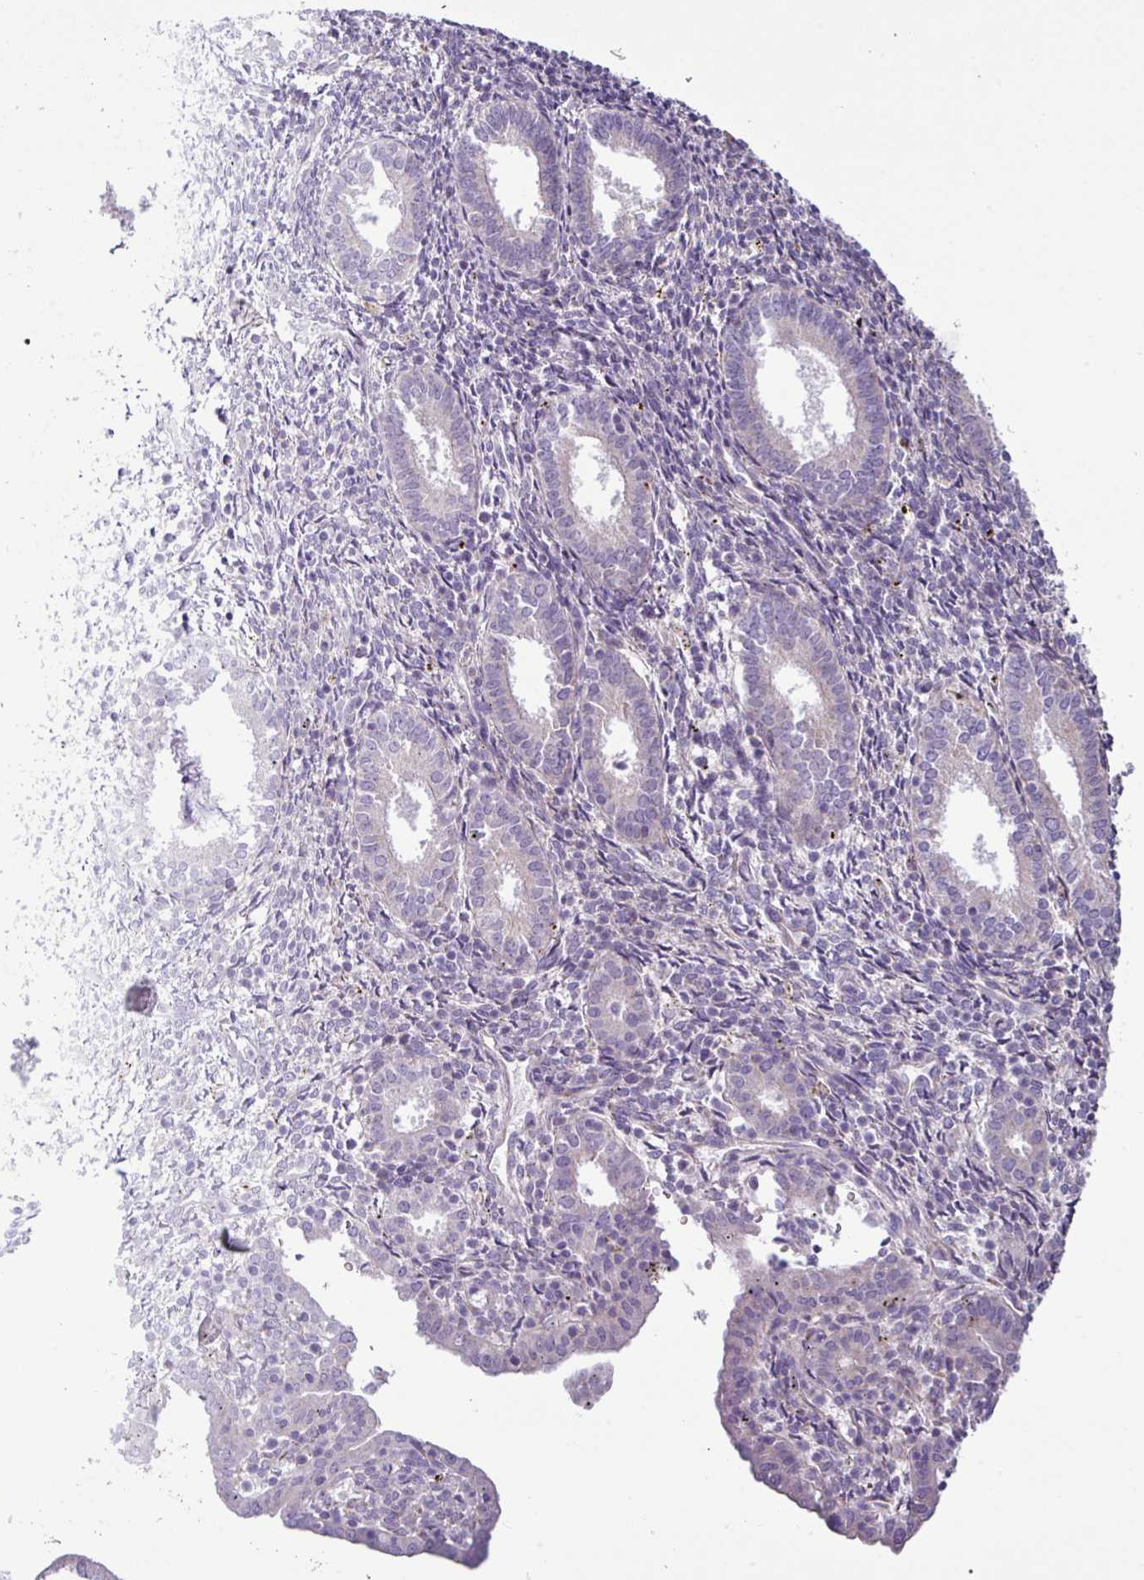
{"staining": {"intensity": "negative", "quantity": "none", "location": "none"}, "tissue": "endometrium", "cell_type": "Cells in endometrial stroma", "image_type": "normal", "snomed": [{"axis": "morphology", "description": "Normal tissue, NOS"}, {"axis": "topography", "description": "Endometrium"}], "caption": "IHC photomicrograph of benign endometrium stained for a protein (brown), which displays no expression in cells in endometrial stroma.", "gene": "IRGC", "patient": {"sex": "female", "age": 41}}